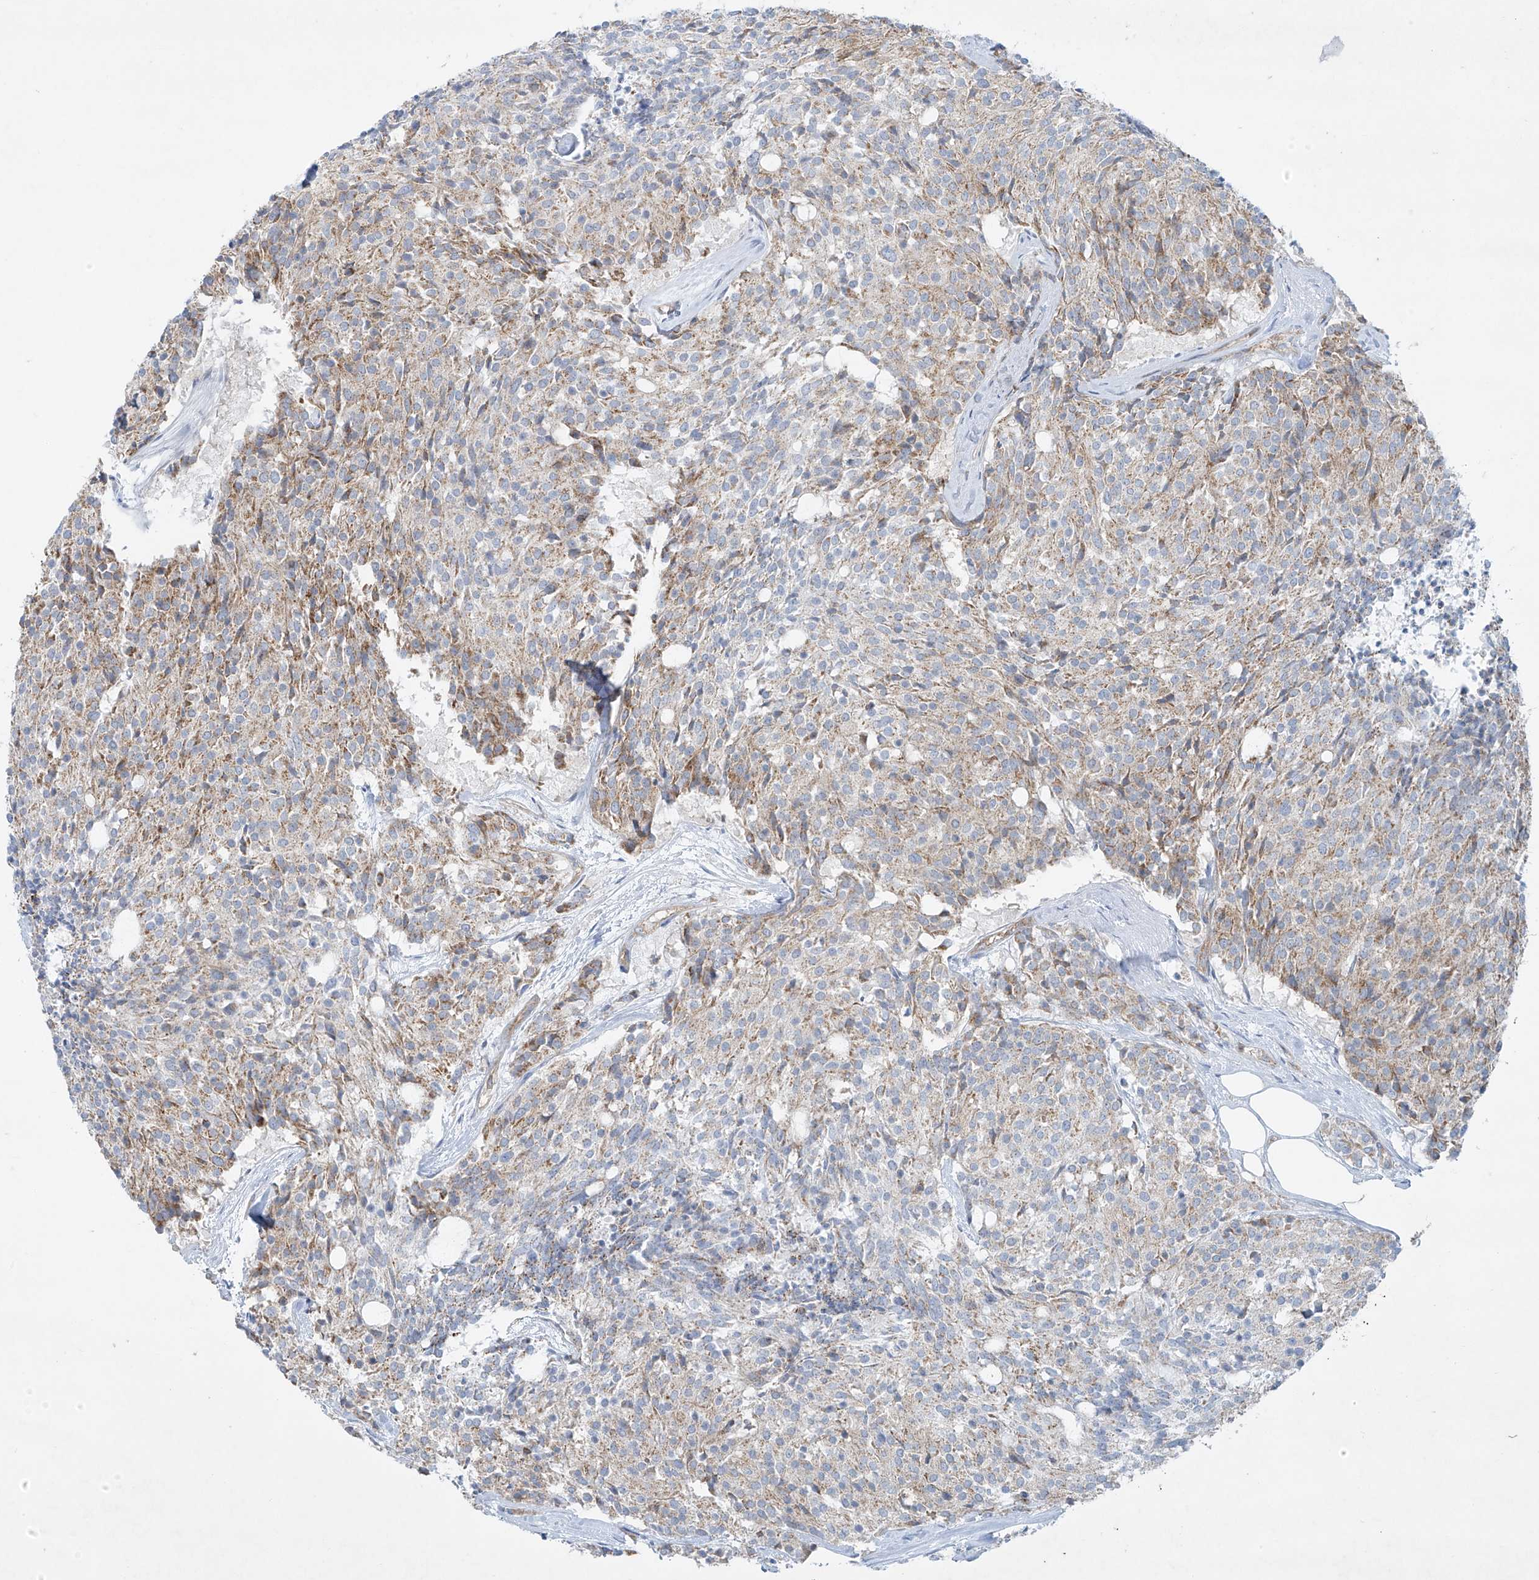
{"staining": {"intensity": "weak", "quantity": "25%-75%", "location": "cytoplasmic/membranous"}, "tissue": "carcinoid", "cell_type": "Tumor cells", "image_type": "cancer", "snomed": [{"axis": "morphology", "description": "Carcinoid, malignant, NOS"}, {"axis": "topography", "description": "Pancreas"}], "caption": "Carcinoid tissue reveals weak cytoplasmic/membranous expression in approximately 25%-75% of tumor cells", "gene": "VAMP5", "patient": {"sex": "female", "age": 54}}